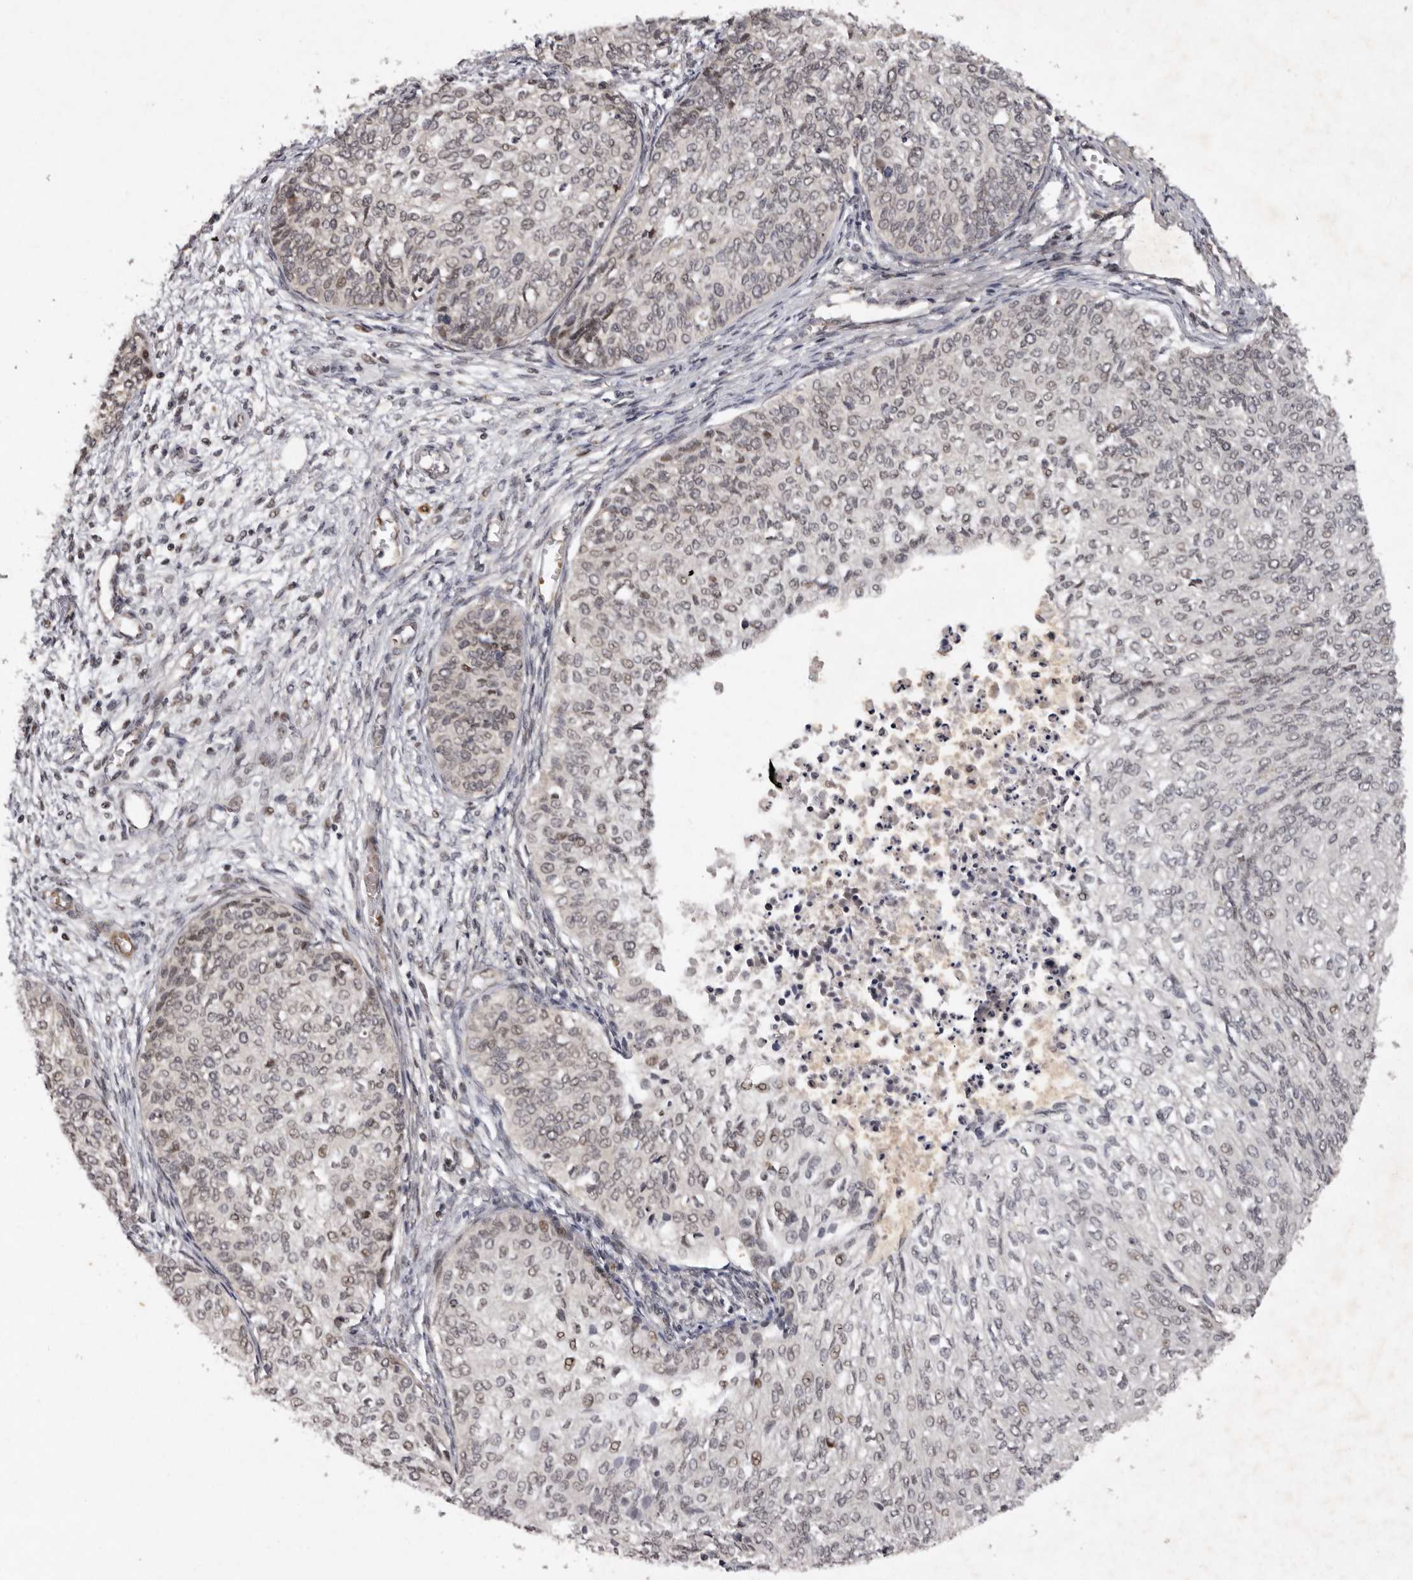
{"staining": {"intensity": "weak", "quantity": ">75%", "location": "cytoplasmic/membranous"}, "tissue": "cervical cancer", "cell_type": "Tumor cells", "image_type": "cancer", "snomed": [{"axis": "morphology", "description": "Squamous cell carcinoma, NOS"}, {"axis": "topography", "description": "Cervix"}], "caption": "Human cervical cancer (squamous cell carcinoma) stained for a protein (brown) shows weak cytoplasmic/membranous positive staining in approximately >75% of tumor cells.", "gene": "ABL1", "patient": {"sex": "female", "age": 37}}